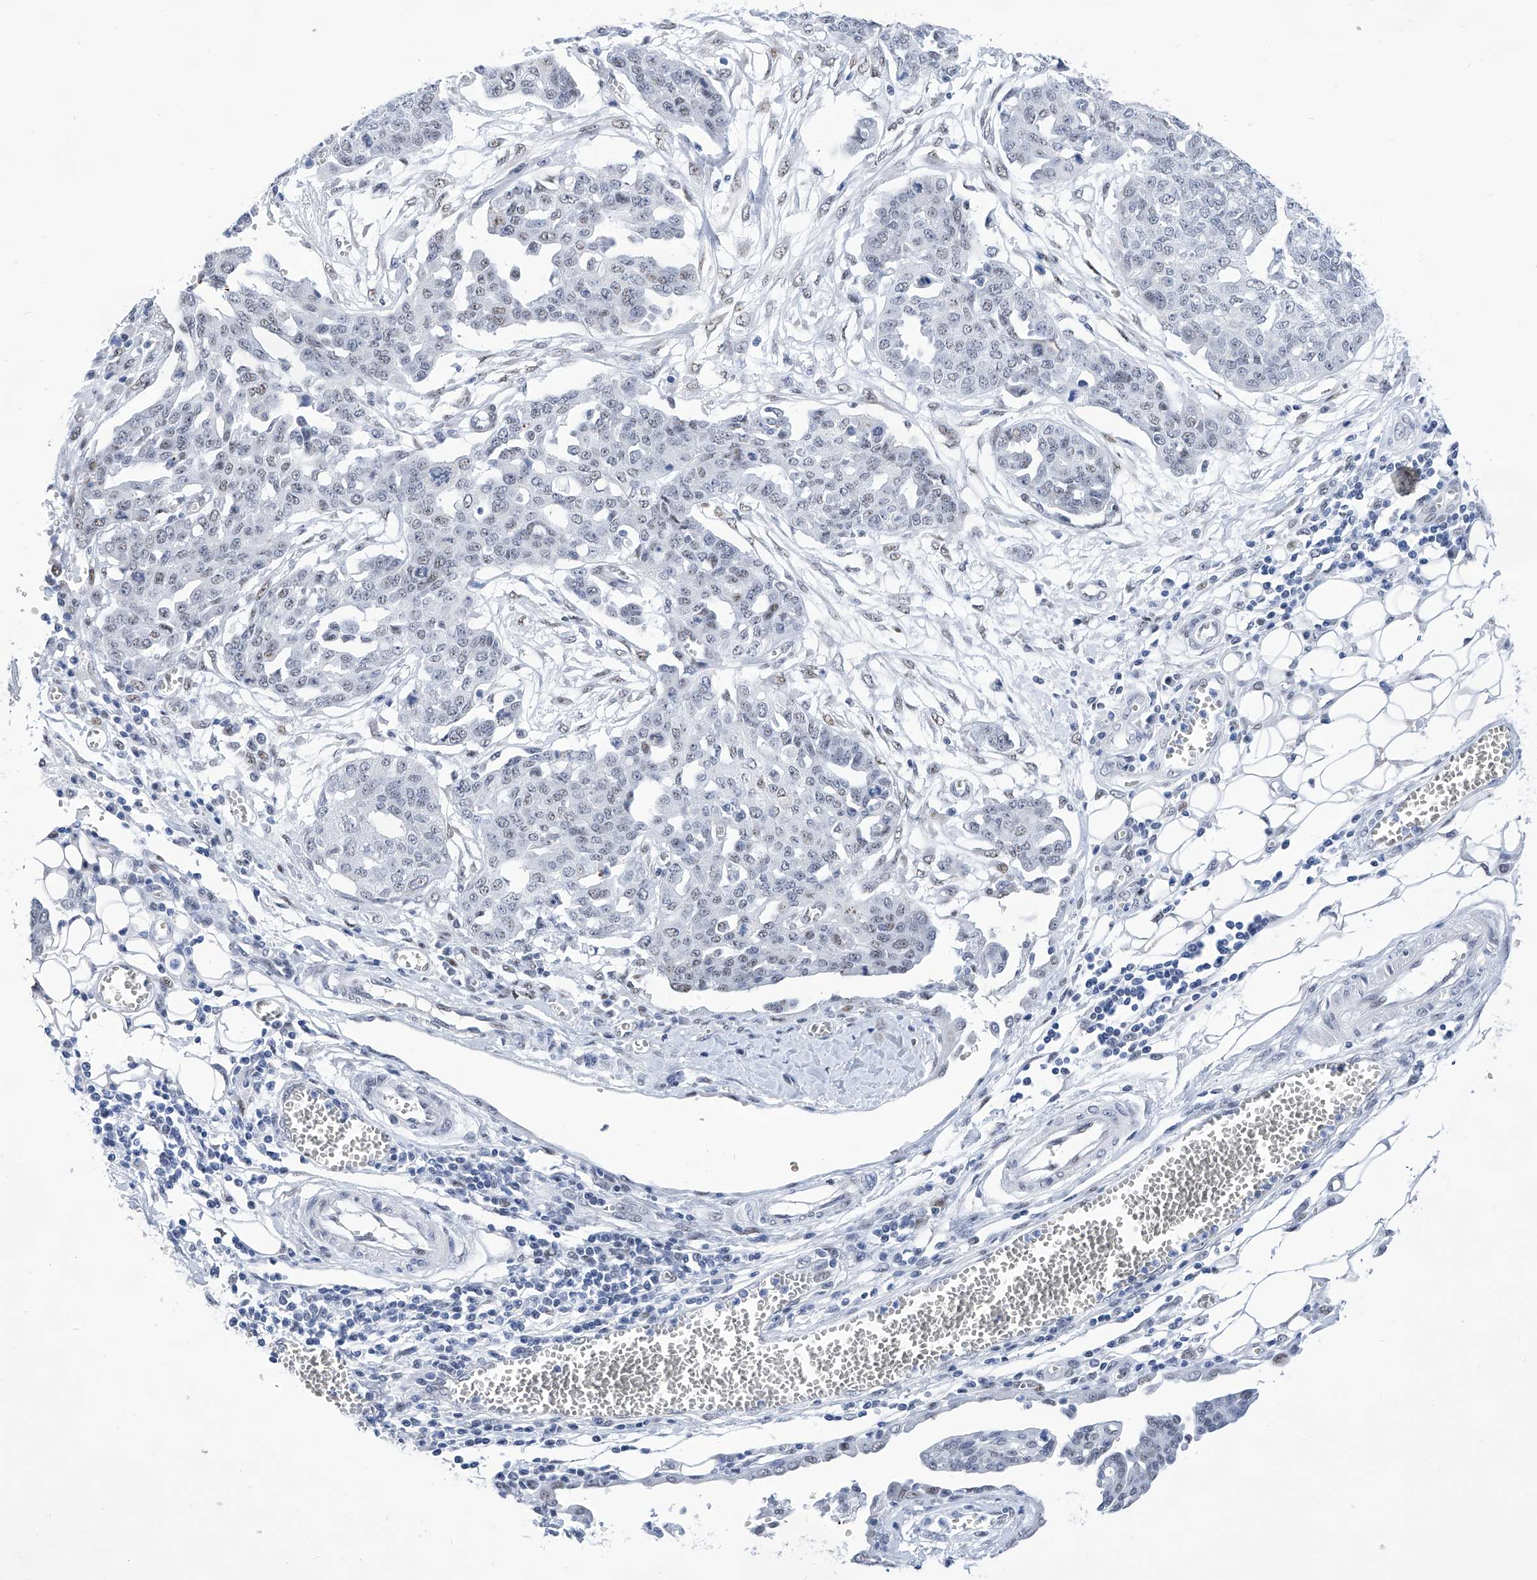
{"staining": {"intensity": "negative", "quantity": "none", "location": "none"}, "tissue": "ovarian cancer", "cell_type": "Tumor cells", "image_type": "cancer", "snomed": [{"axis": "morphology", "description": "Cystadenocarcinoma, serous, NOS"}, {"axis": "topography", "description": "Soft tissue"}, {"axis": "topography", "description": "Ovary"}], "caption": "Protein analysis of serous cystadenocarcinoma (ovarian) reveals no significant expression in tumor cells.", "gene": "SART1", "patient": {"sex": "female", "age": 57}}